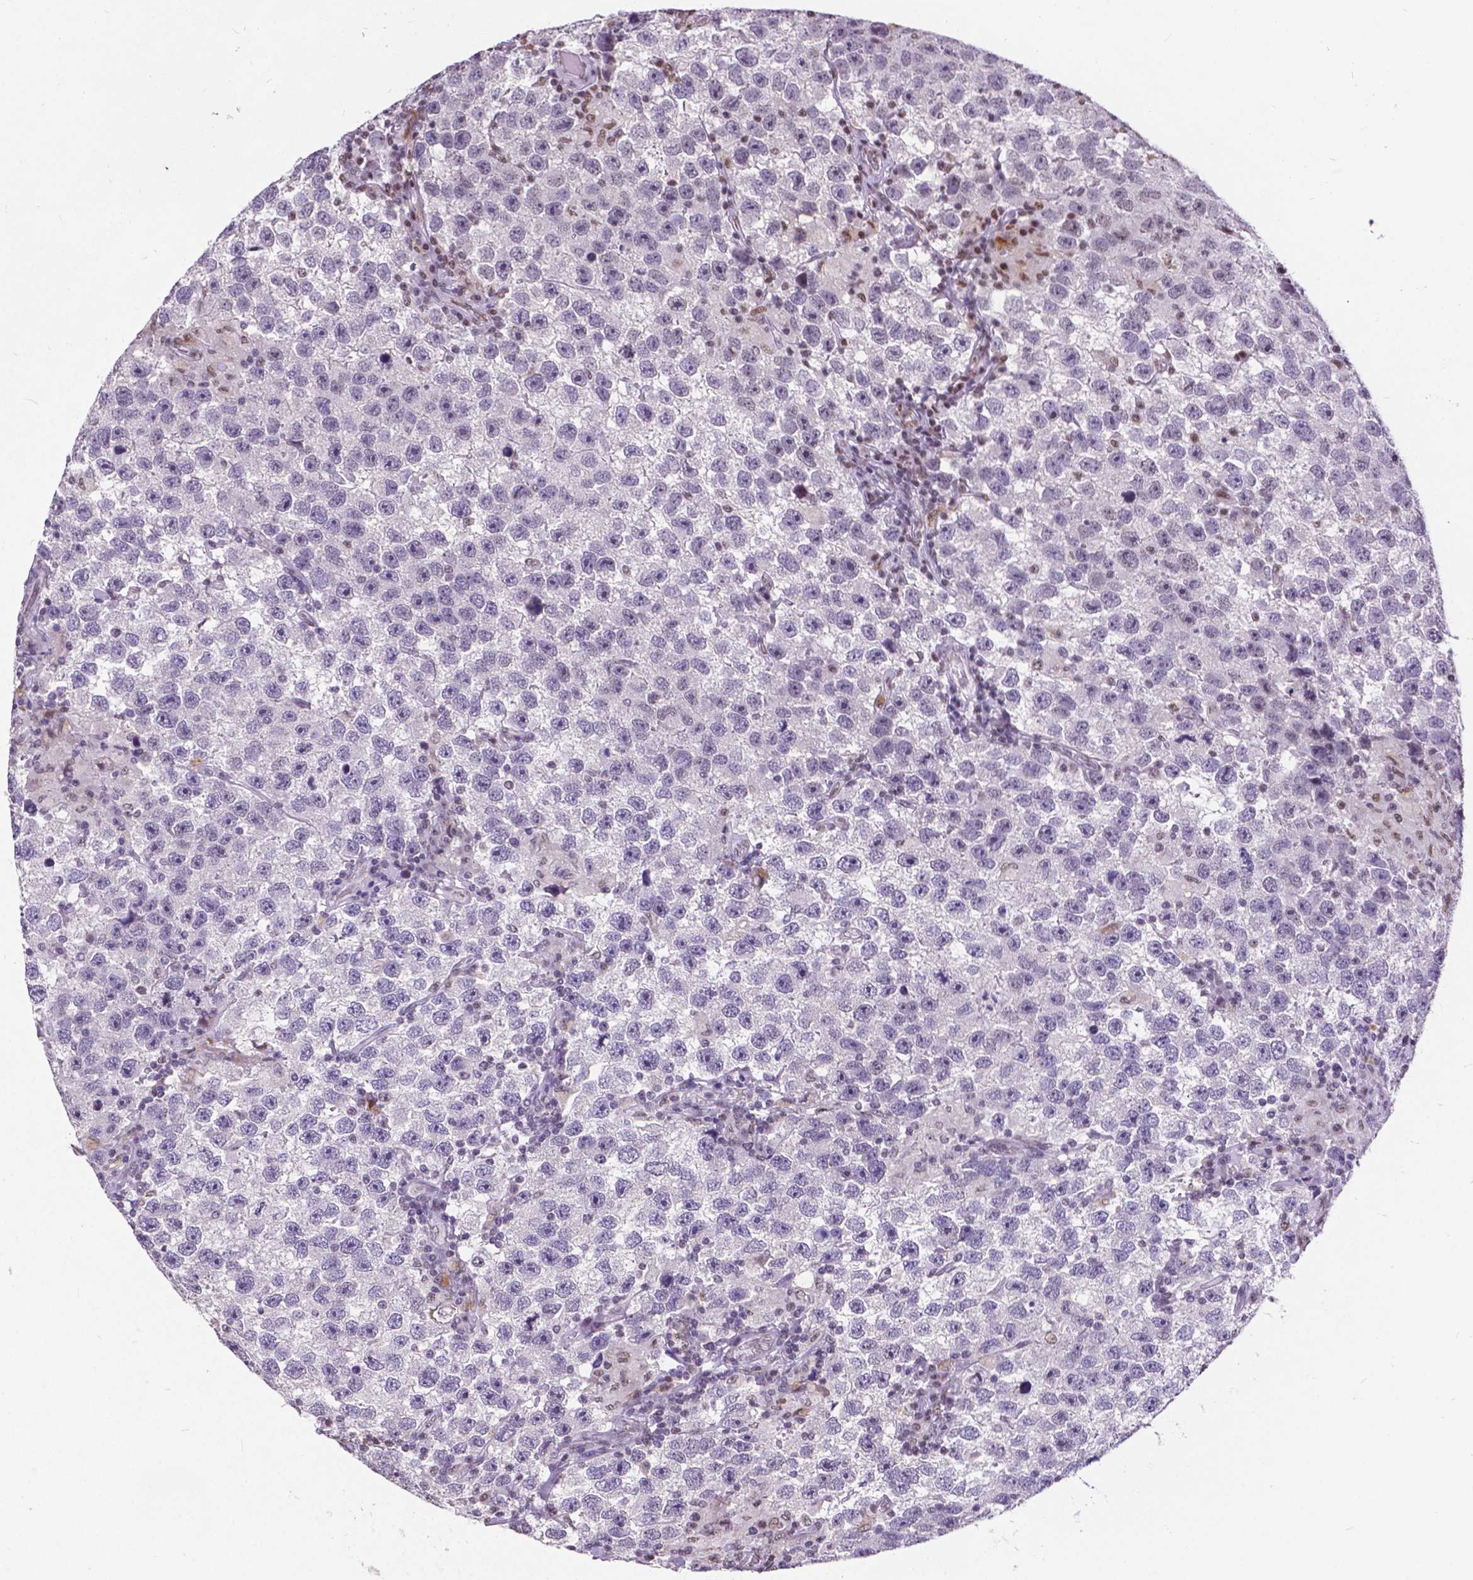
{"staining": {"intensity": "negative", "quantity": "none", "location": "none"}, "tissue": "testis cancer", "cell_type": "Tumor cells", "image_type": "cancer", "snomed": [{"axis": "morphology", "description": "Seminoma, NOS"}, {"axis": "topography", "description": "Testis"}], "caption": "DAB (3,3'-diaminobenzidine) immunohistochemical staining of testis seminoma exhibits no significant positivity in tumor cells.", "gene": "ATRX", "patient": {"sex": "male", "age": 26}}